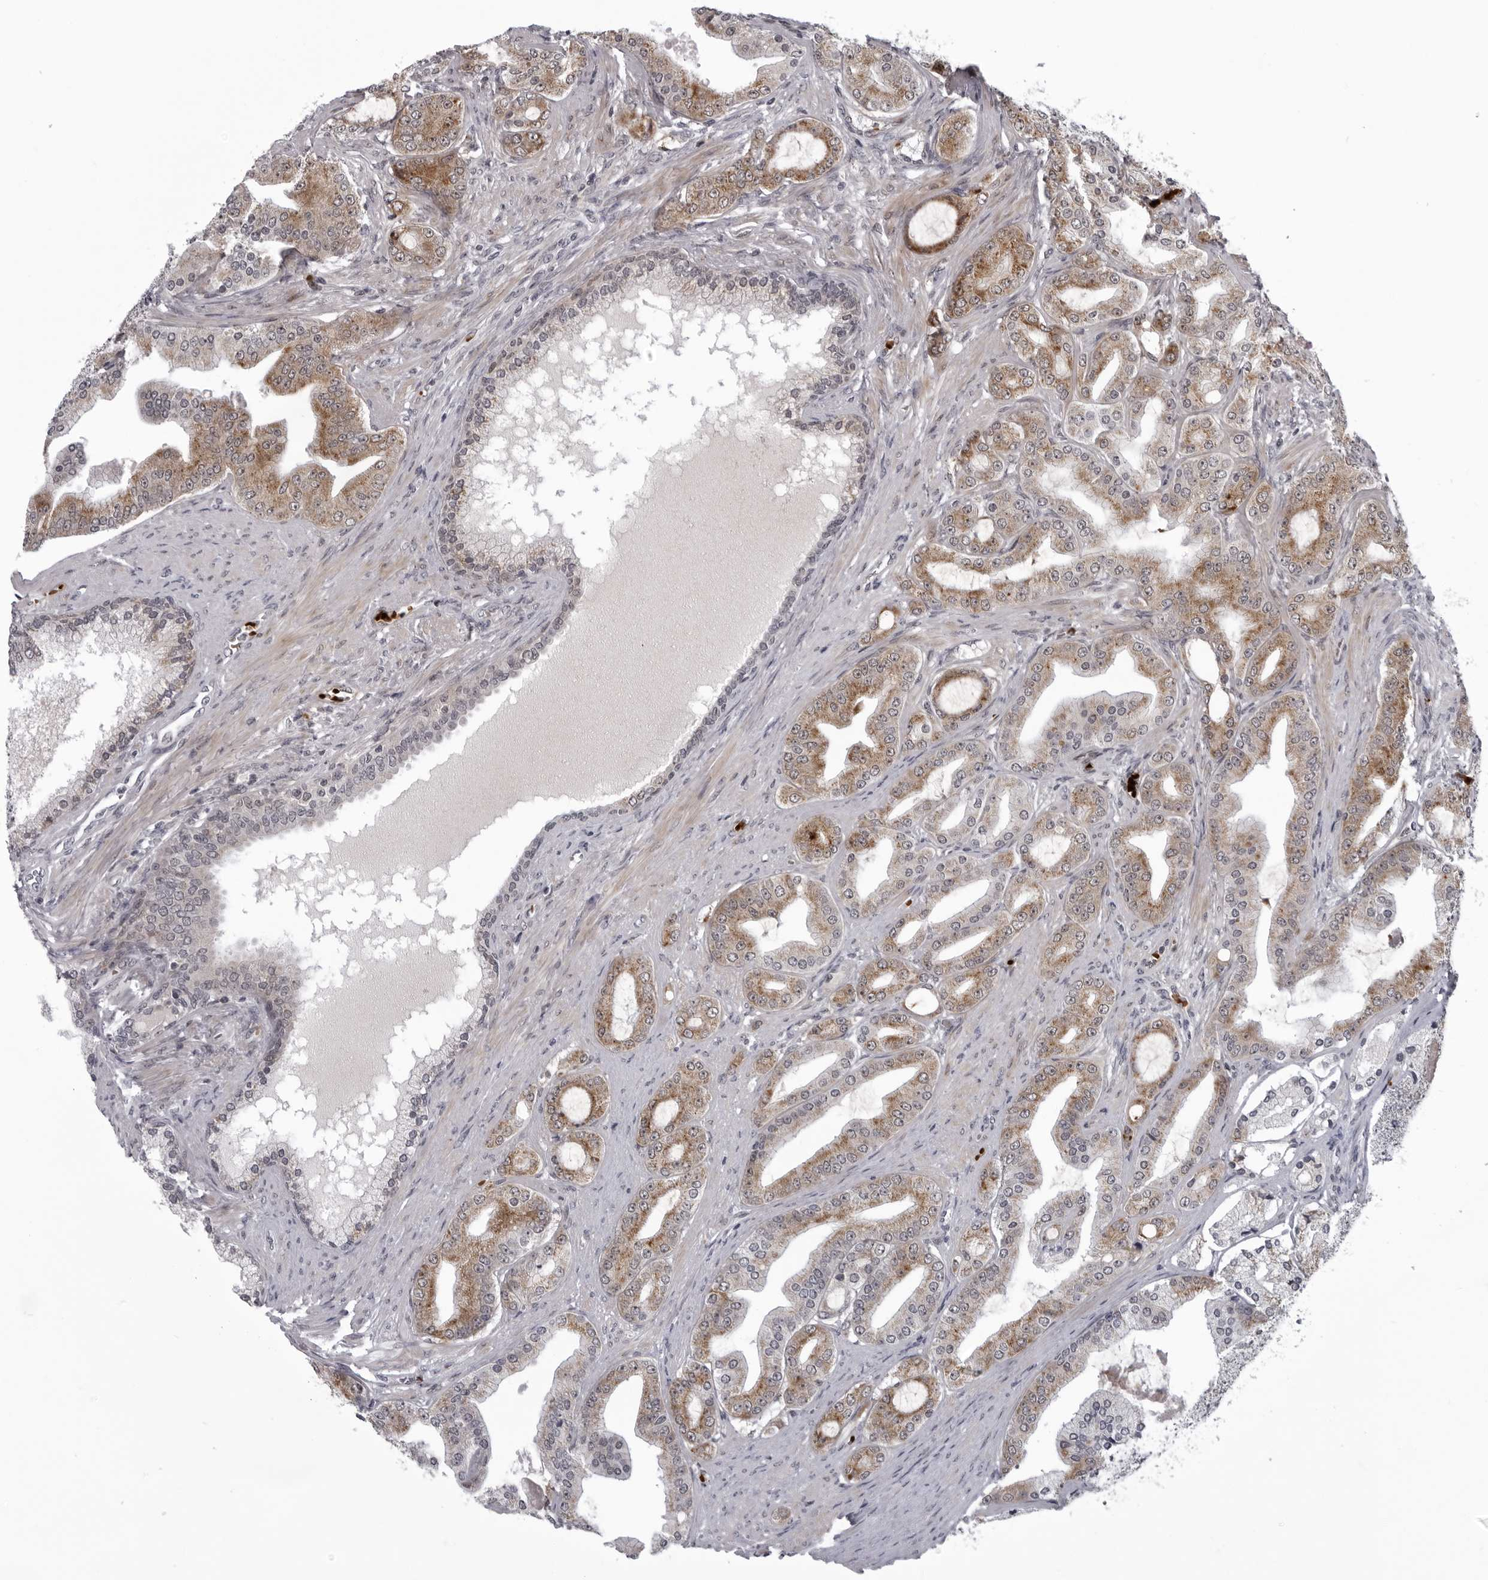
{"staining": {"intensity": "moderate", "quantity": ">75%", "location": "cytoplasmic/membranous"}, "tissue": "prostate cancer", "cell_type": "Tumor cells", "image_type": "cancer", "snomed": [{"axis": "morphology", "description": "Adenocarcinoma, High grade"}, {"axis": "topography", "description": "Prostate"}], "caption": "Immunohistochemistry (IHC) photomicrograph of neoplastic tissue: human adenocarcinoma (high-grade) (prostate) stained using immunohistochemistry (IHC) reveals medium levels of moderate protein expression localized specifically in the cytoplasmic/membranous of tumor cells, appearing as a cytoplasmic/membranous brown color.", "gene": "THOP1", "patient": {"sex": "male", "age": 60}}